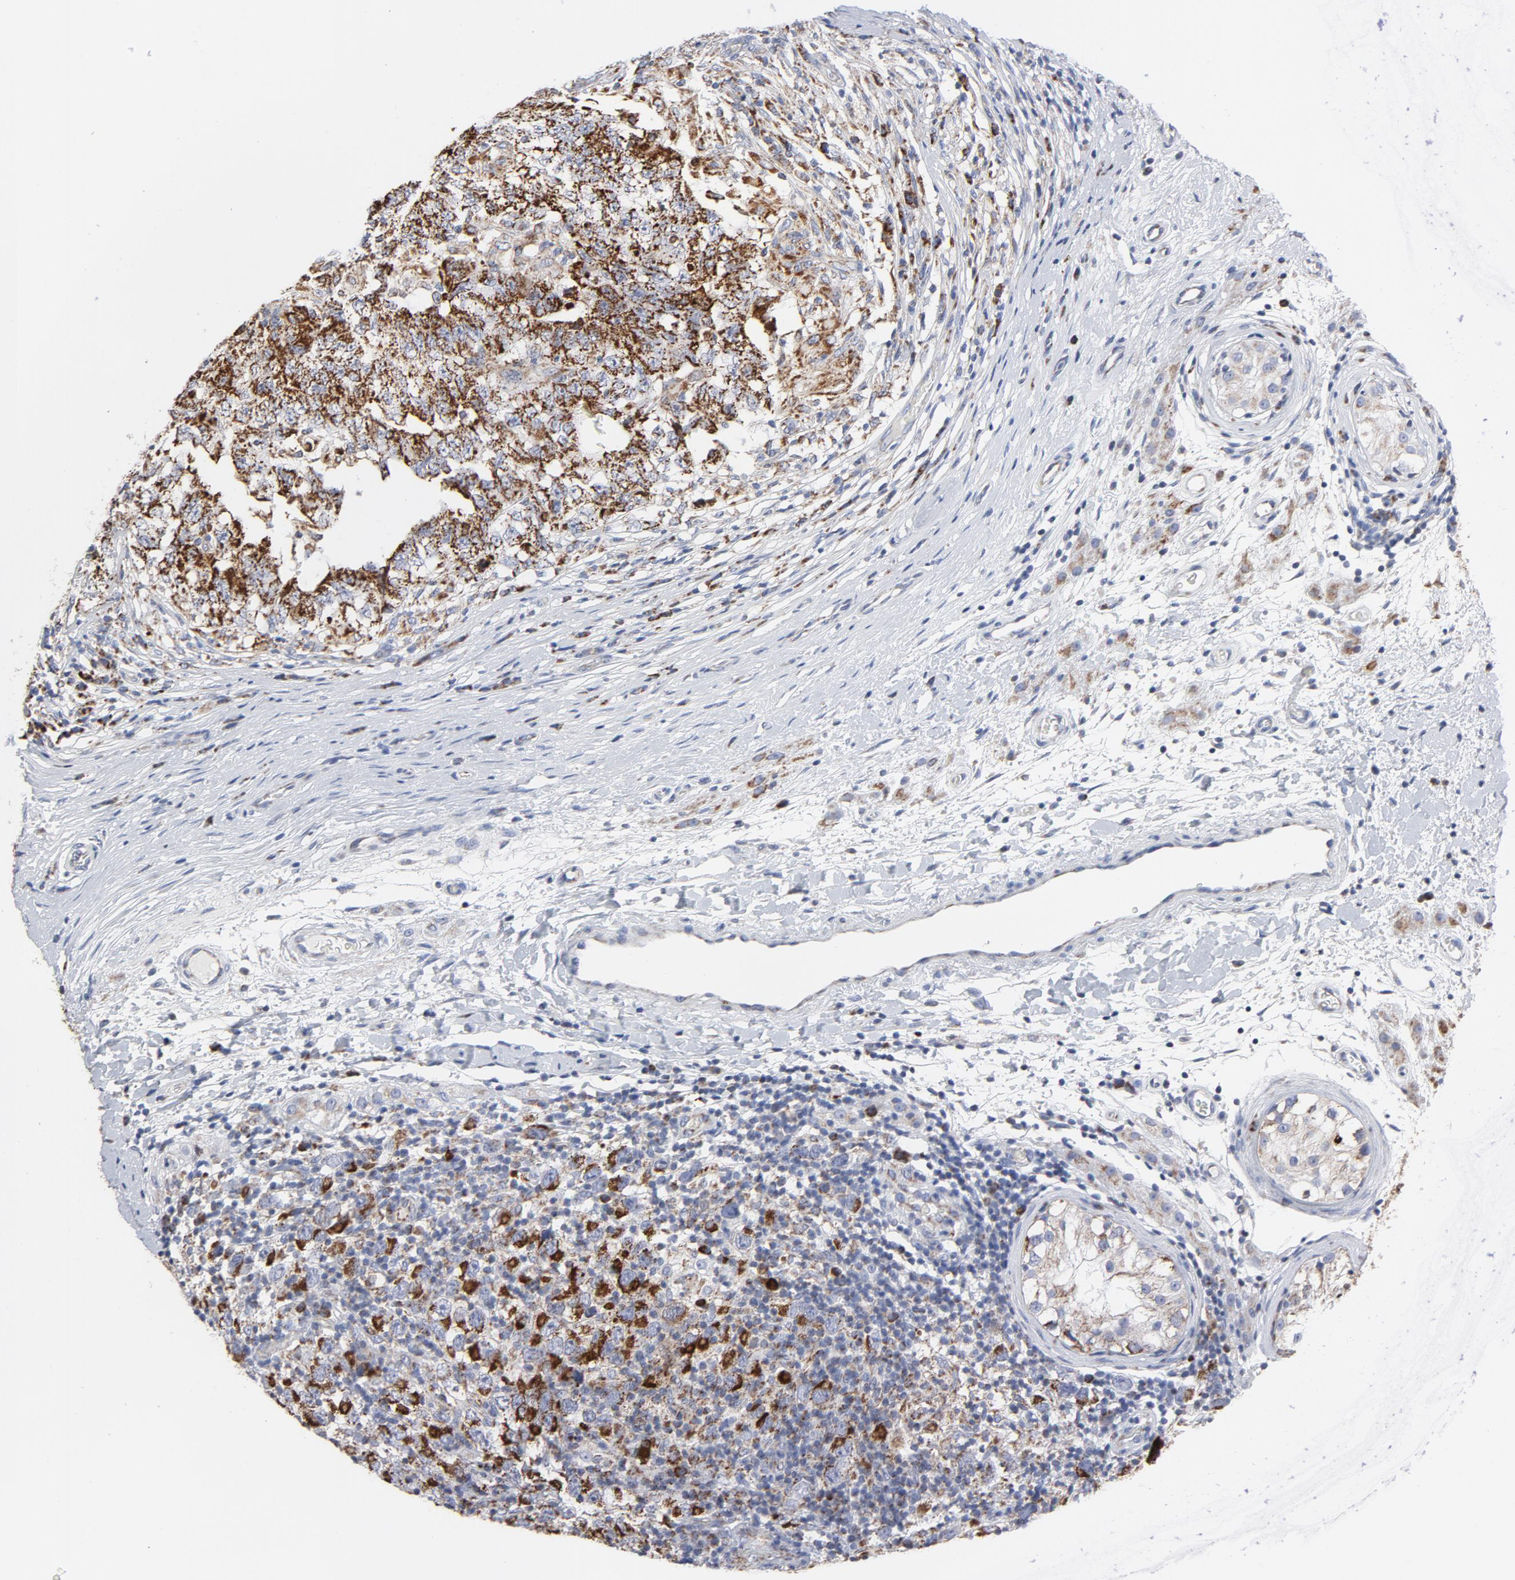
{"staining": {"intensity": "strong", "quantity": ">75%", "location": "cytoplasmic/membranous"}, "tissue": "testis cancer", "cell_type": "Tumor cells", "image_type": "cancer", "snomed": [{"axis": "morphology", "description": "Carcinoma, Embryonal, NOS"}, {"axis": "topography", "description": "Testis"}], "caption": "Tumor cells exhibit high levels of strong cytoplasmic/membranous expression in about >75% of cells in human testis embryonal carcinoma.", "gene": "CYCS", "patient": {"sex": "male", "age": 21}}